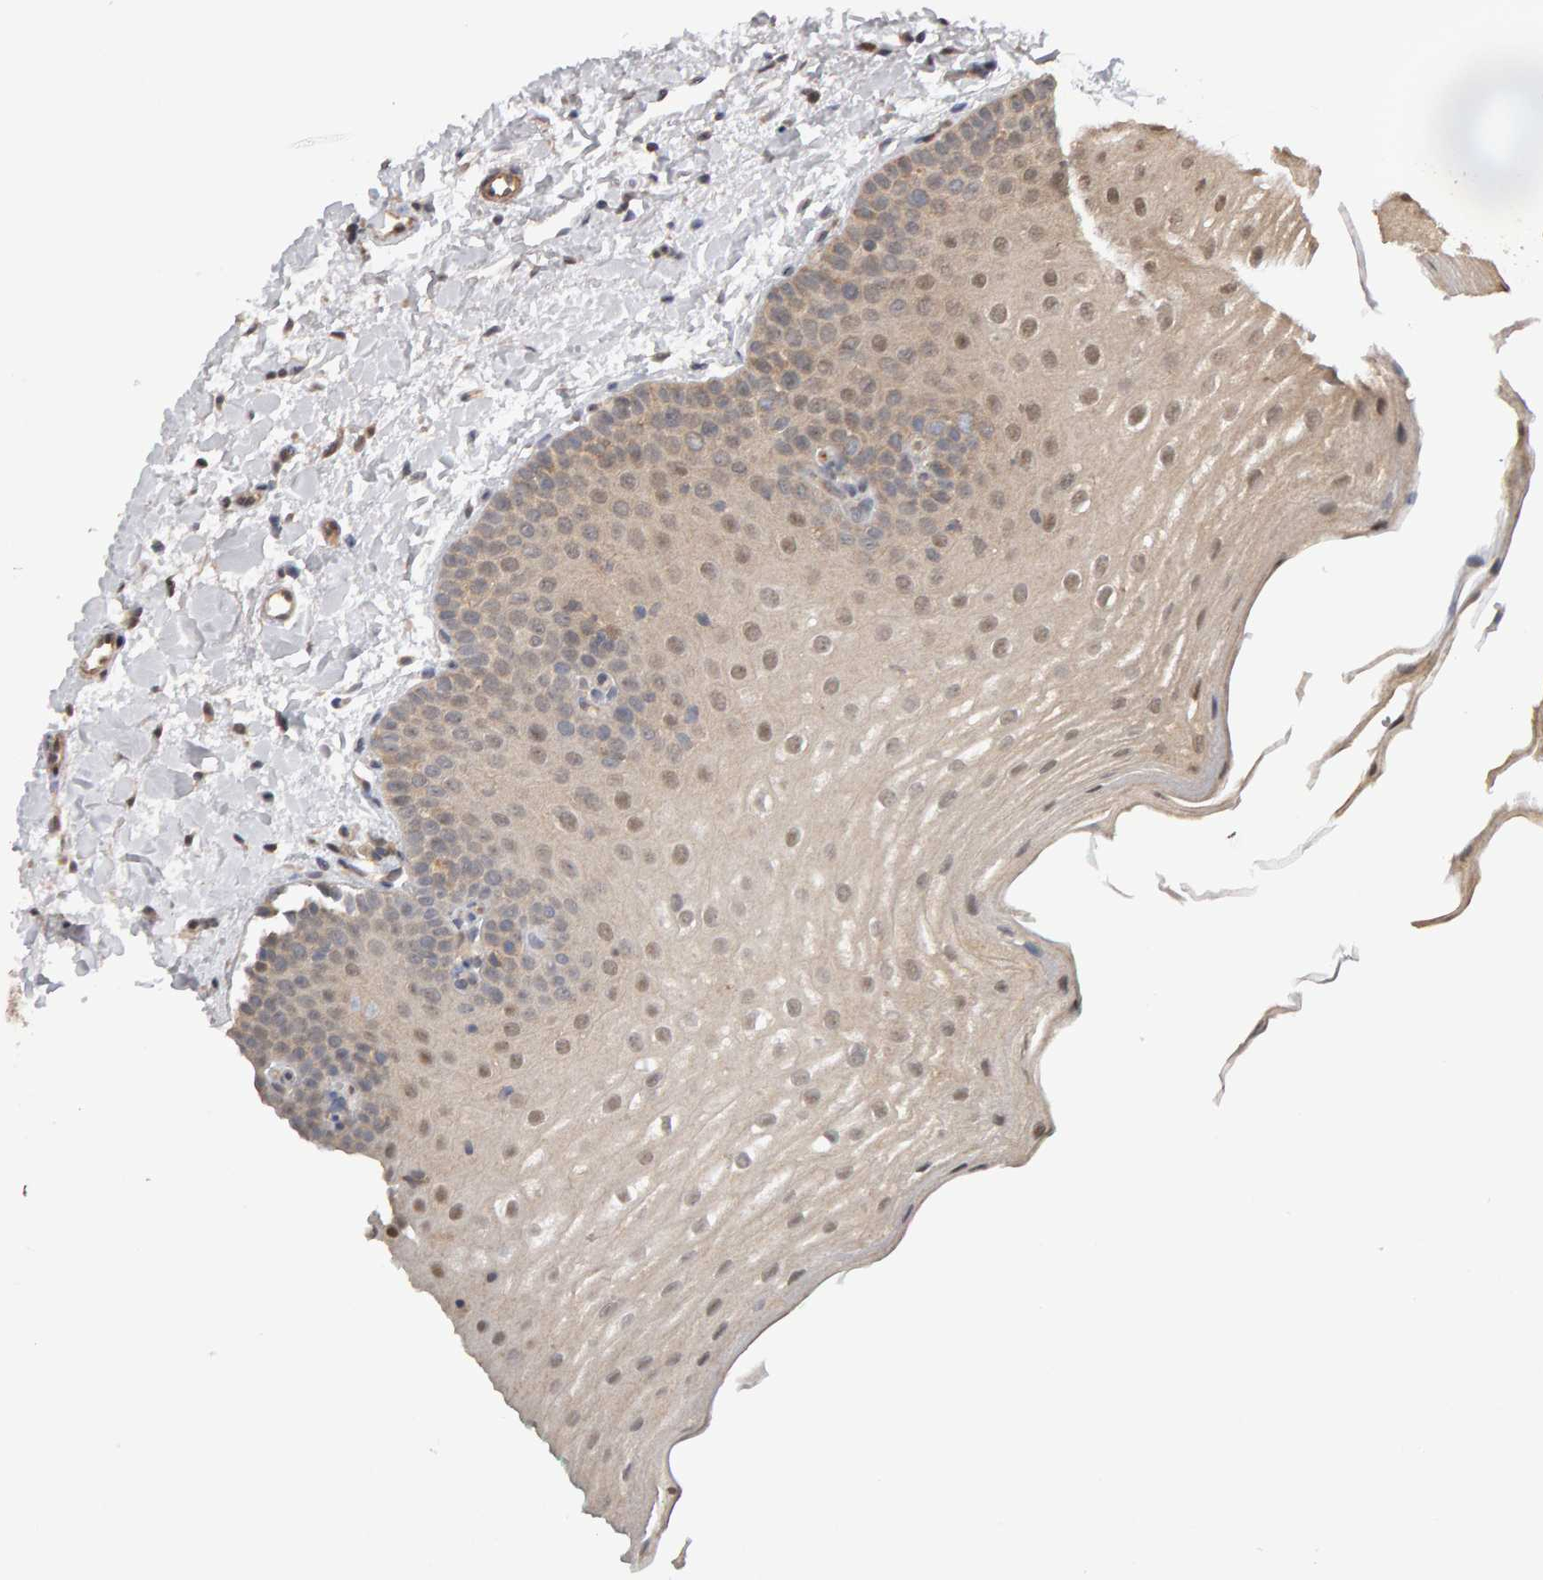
{"staining": {"intensity": "weak", "quantity": ">75%", "location": "cytoplasmic/membranous,nuclear"}, "tissue": "oral mucosa", "cell_type": "Squamous epithelial cells", "image_type": "normal", "snomed": [{"axis": "morphology", "description": "Normal tissue, NOS"}, {"axis": "topography", "description": "Skin"}, {"axis": "topography", "description": "Oral tissue"}], "caption": "Weak cytoplasmic/membranous,nuclear expression is seen in about >75% of squamous epithelial cells in unremarkable oral mucosa. (Stains: DAB in brown, nuclei in blue, Microscopy: brightfield microscopy at high magnification).", "gene": "COASY", "patient": {"sex": "male", "age": 84}}